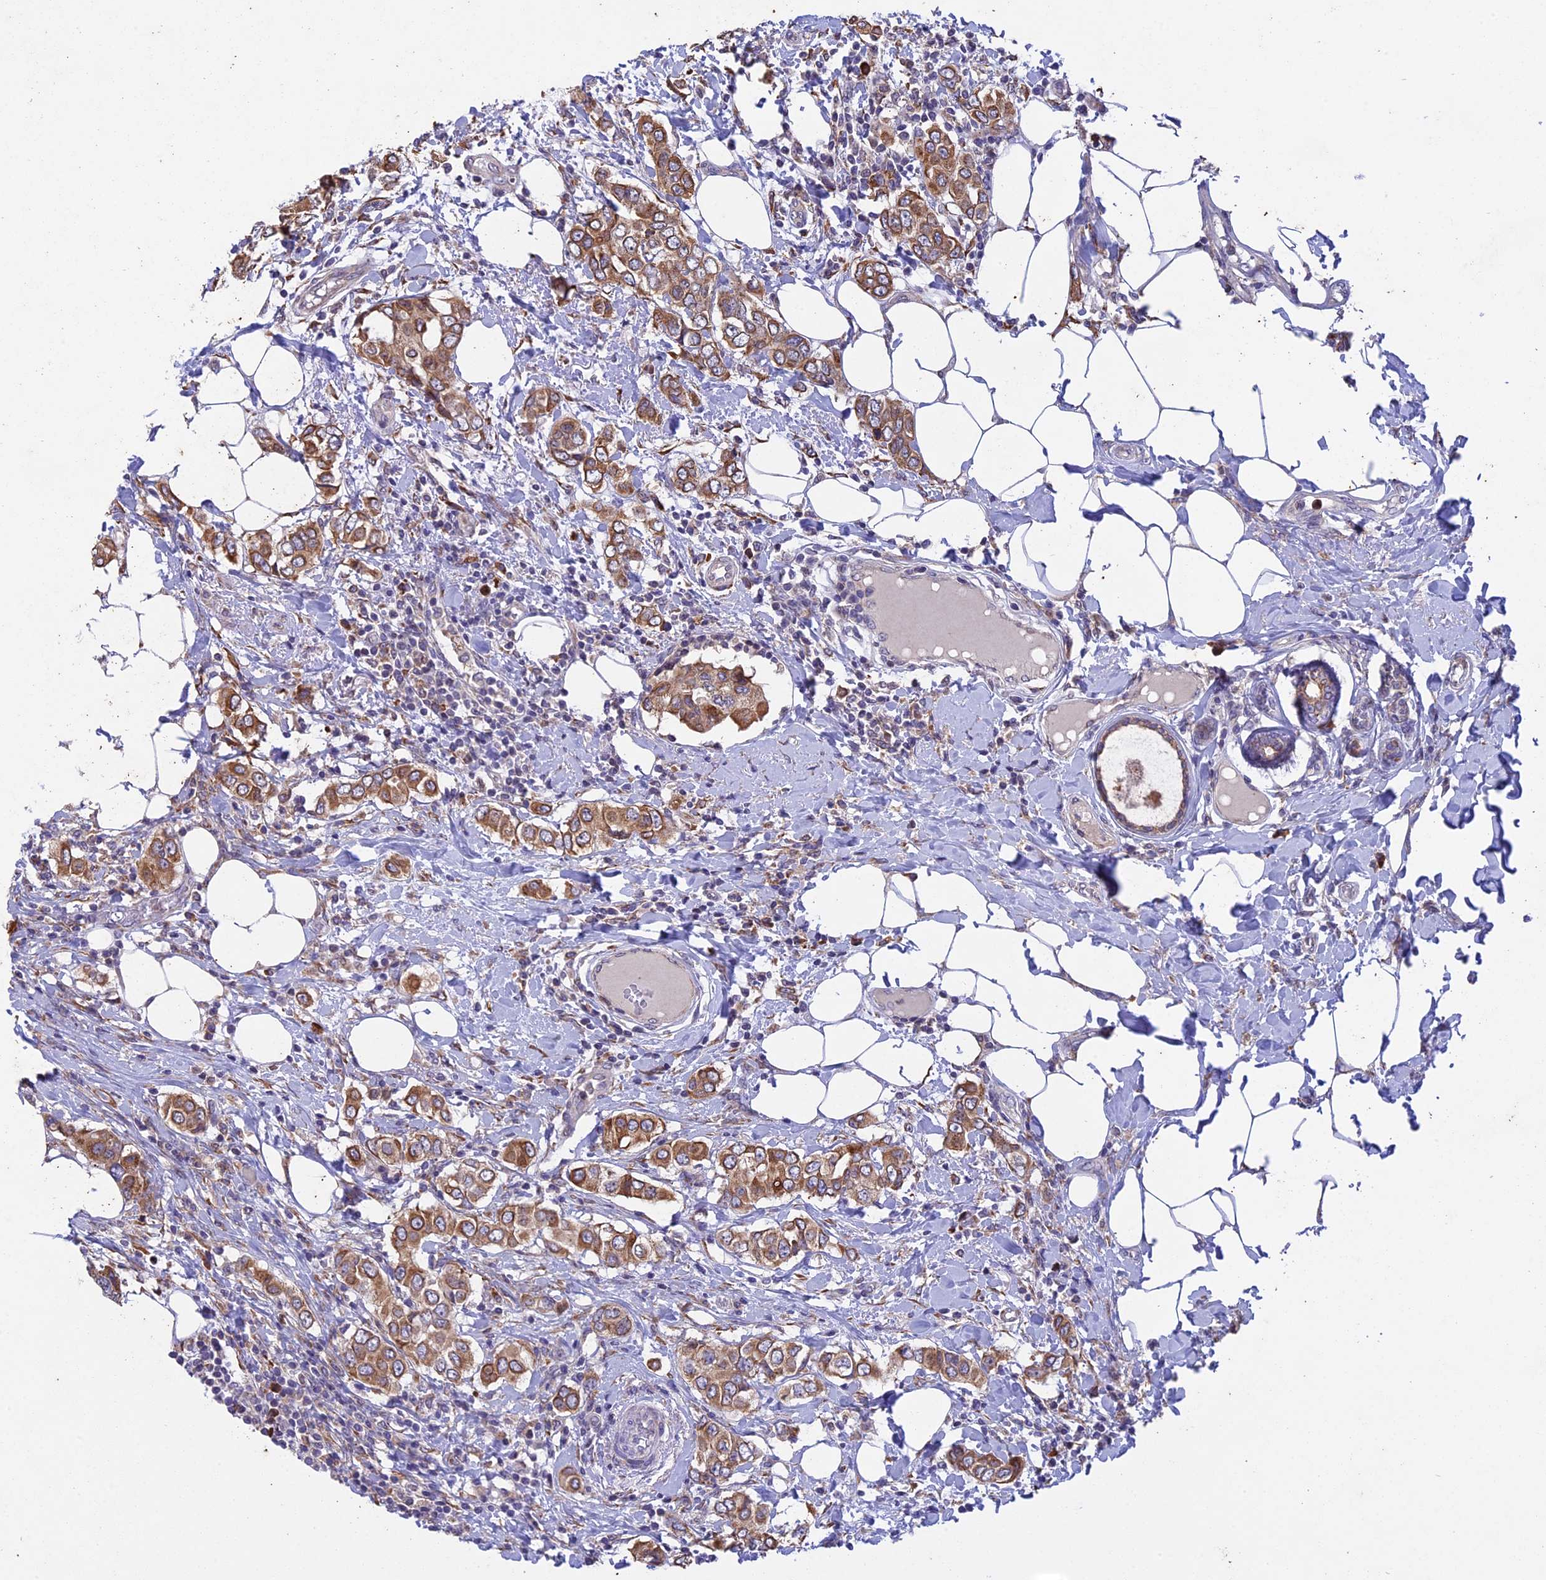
{"staining": {"intensity": "moderate", "quantity": ">75%", "location": "cytoplasmic/membranous"}, "tissue": "breast cancer", "cell_type": "Tumor cells", "image_type": "cancer", "snomed": [{"axis": "morphology", "description": "Lobular carcinoma"}, {"axis": "topography", "description": "Breast"}], "caption": "Immunohistochemical staining of human breast cancer (lobular carcinoma) demonstrates medium levels of moderate cytoplasmic/membranous protein staining in about >75% of tumor cells.", "gene": "DMRTA2", "patient": {"sex": "female", "age": 51}}